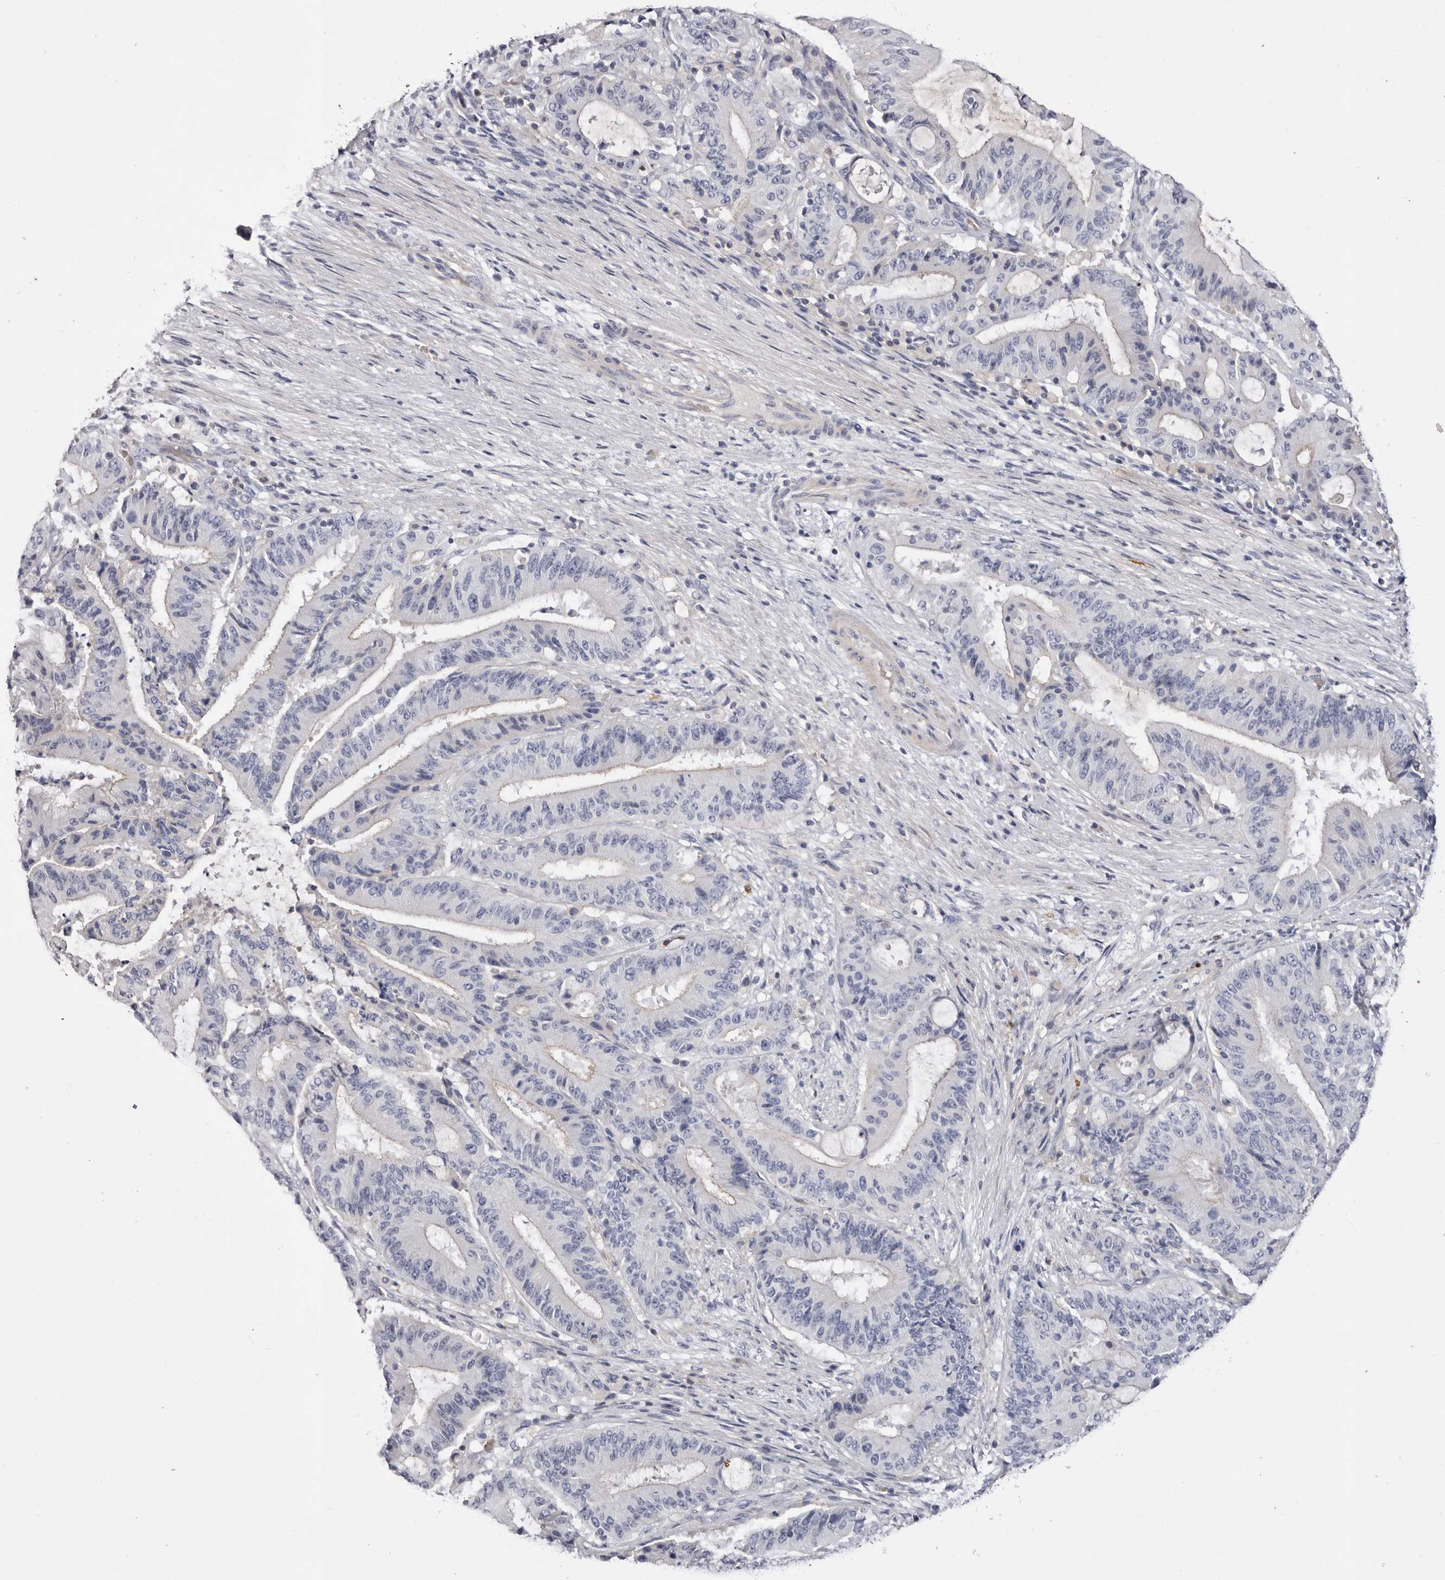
{"staining": {"intensity": "negative", "quantity": "none", "location": "none"}, "tissue": "liver cancer", "cell_type": "Tumor cells", "image_type": "cancer", "snomed": [{"axis": "morphology", "description": "Normal tissue, NOS"}, {"axis": "morphology", "description": "Cholangiocarcinoma"}, {"axis": "topography", "description": "Liver"}, {"axis": "topography", "description": "Peripheral nerve tissue"}], "caption": "Immunohistochemistry (IHC) of human liver cancer (cholangiocarcinoma) demonstrates no positivity in tumor cells. (Brightfield microscopy of DAB (3,3'-diaminobenzidine) immunohistochemistry (IHC) at high magnification).", "gene": "S1PR5", "patient": {"sex": "female", "age": 73}}